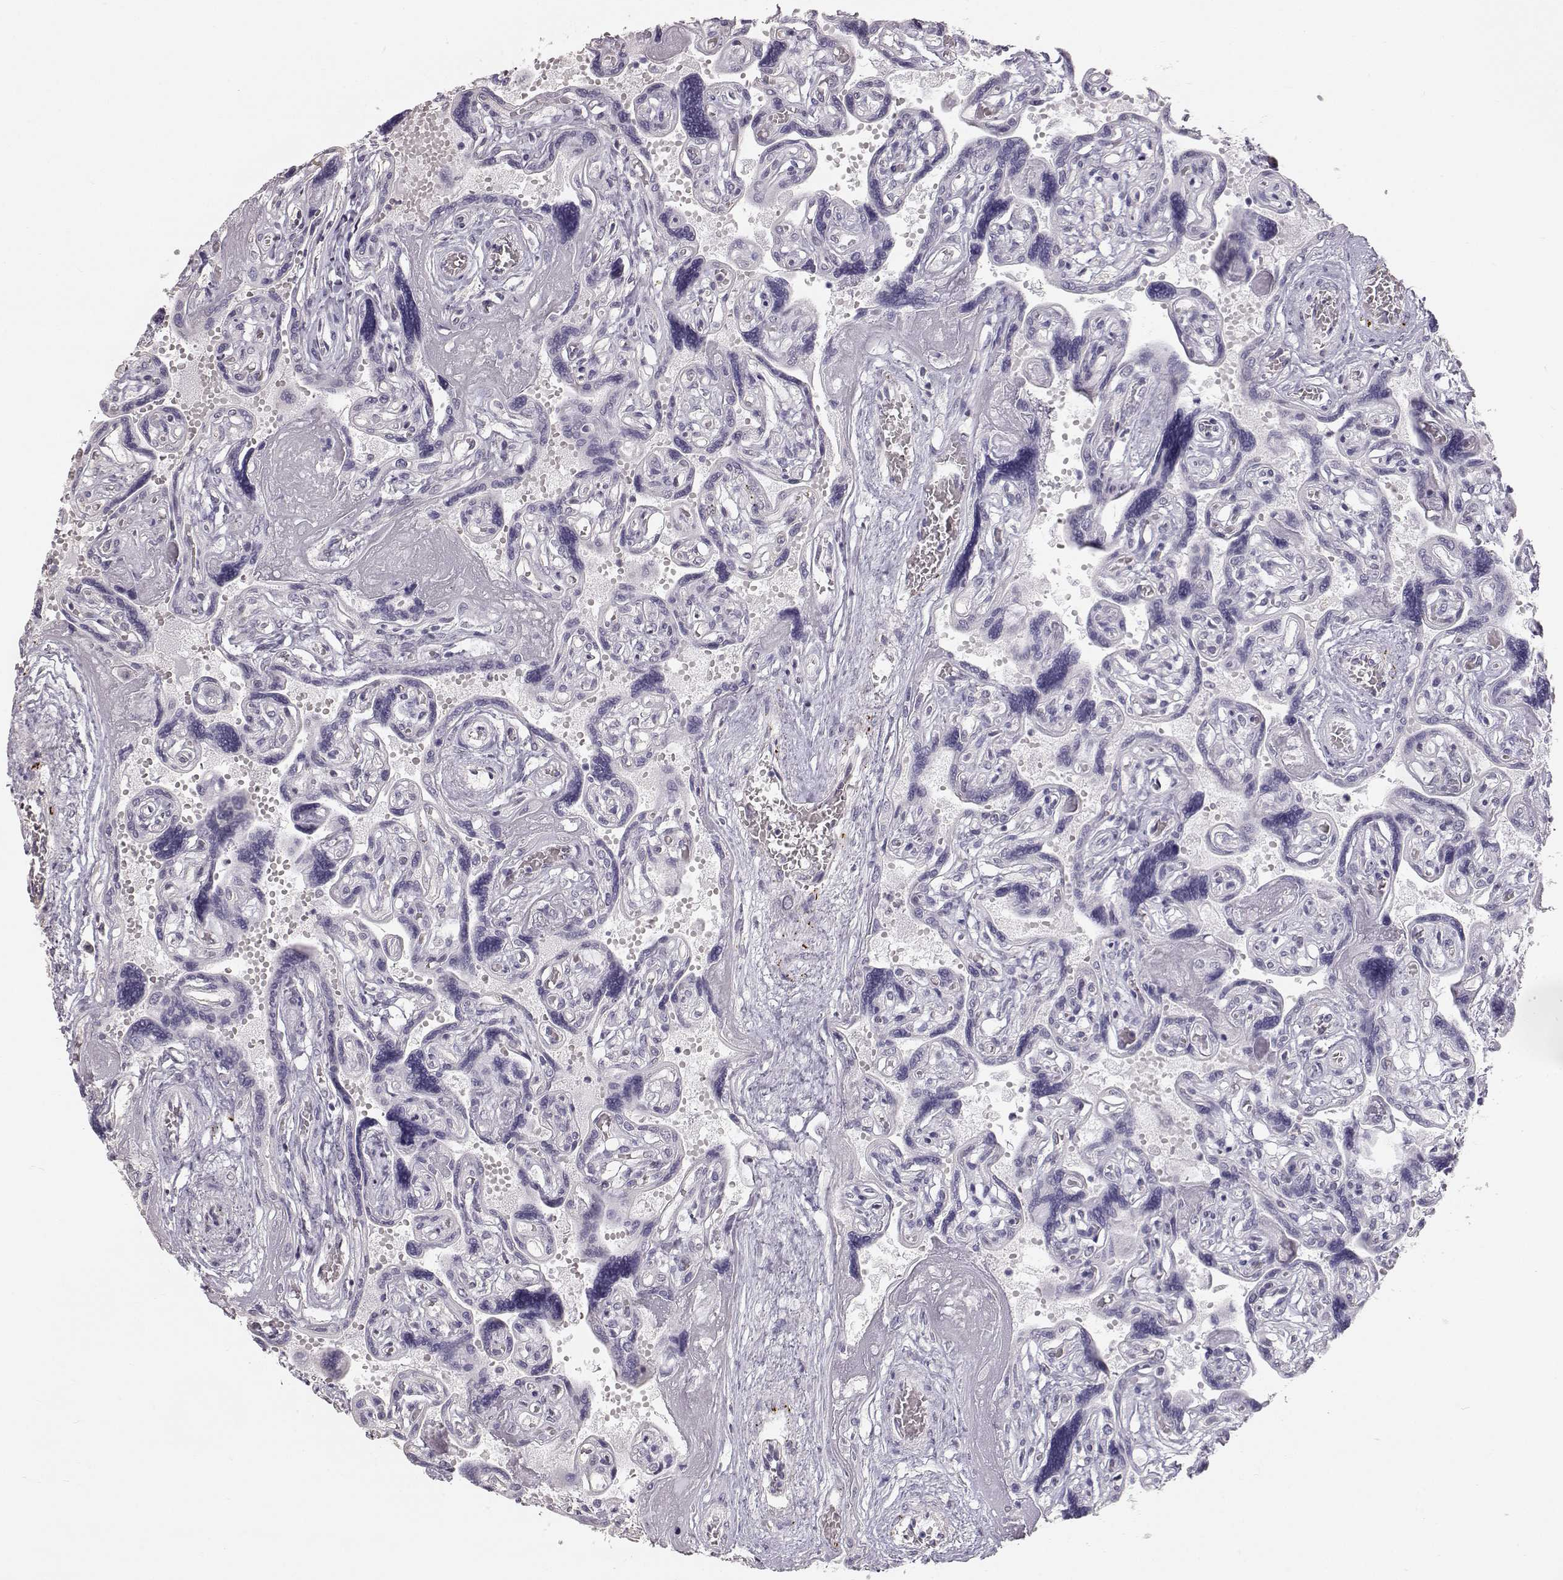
{"staining": {"intensity": "negative", "quantity": "none", "location": "none"}, "tissue": "placenta", "cell_type": "Decidual cells", "image_type": "normal", "snomed": [{"axis": "morphology", "description": "Normal tissue, NOS"}, {"axis": "topography", "description": "Placenta"}], "caption": "Immunohistochemistry (IHC) micrograph of normal human placenta stained for a protein (brown), which demonstrates no staining in decidual cells.", "gene": "KRT31", "patient": {"sex": "female", "age": 32}}